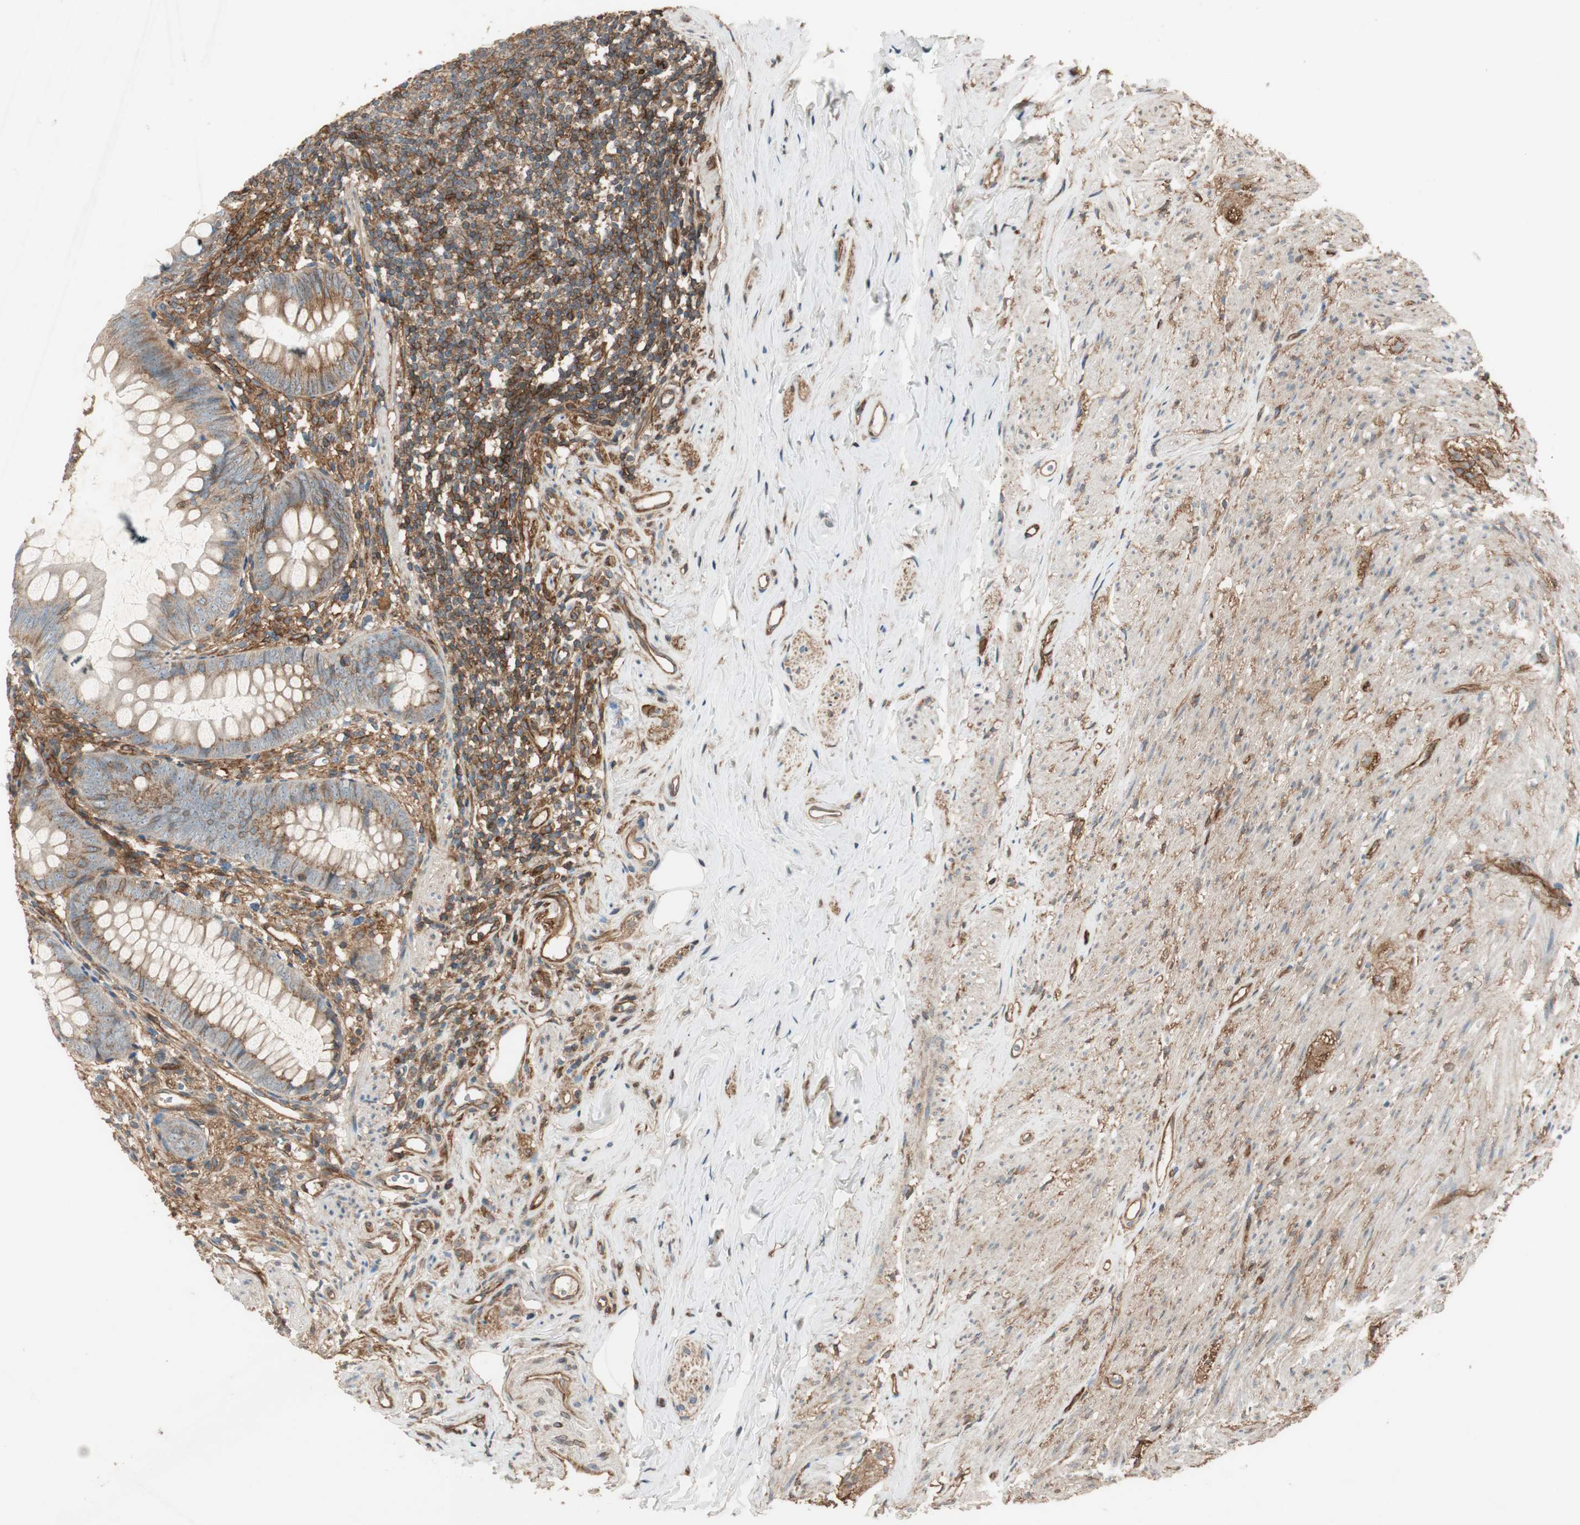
{"staining": {"intensity": "moderate", "quantity": ">75%", "location": "cytoplasmic/membranous"}, "tissue": "appendix", "cell_type": "Glandular cells", "image_type": "normal", "snomed": [{"axis": "morphology", "description": "Normal tissue, NOS"}, {"axis": "topography", "description": "Appendix"}], "caption": "An immunohistochemistry histopathology image of benign tissue is shown. Protein staining in brown shows moderate cytoplasmic/membranous positivity in appendix within glandular cells. (brown staining indicates protein expression, while blue staining denotes nuclei).", "gene": "BTN3A3", "patient": {"sex": "female", "age": 77}}